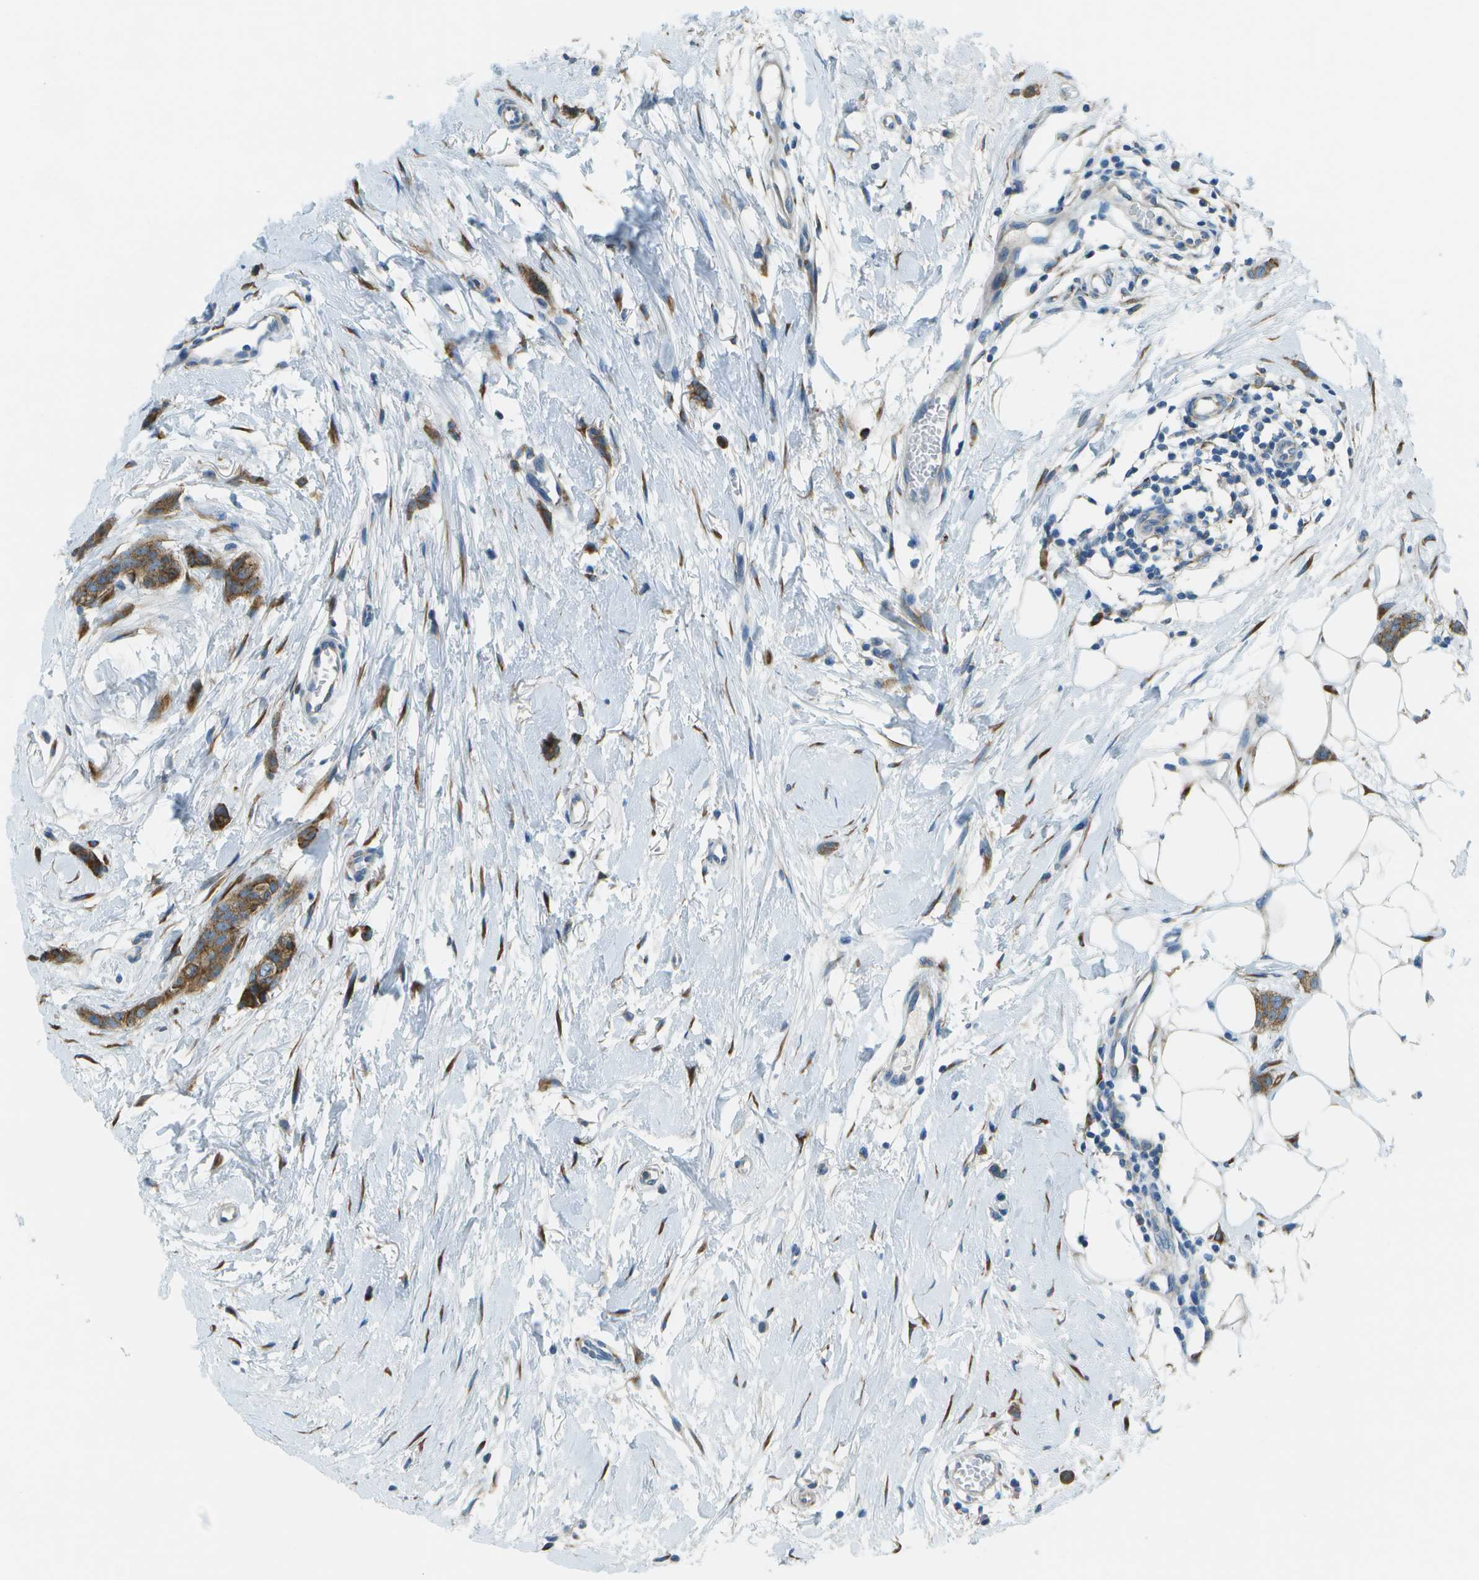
{"staining": {"intensity": "moderate", "quantity": ">75%", "location": "cytoplasmic/membranous"}, "tissue": "breast cancer", "cell_type": "Tumor cells", "image_type": "cancer", "snomed": [{"axis": "morphology", "description": "Lobular carcinoma"}, {"axis": "topography", "description": "Skin"}, {"axis": "topography", "description": "Breast"}], "caption": "Breast cancer (lobular carcinoma) was stained to show a protein in brown. There is medium levels of moderate cytoplasmic/membranous positivity in about >75% of tumor cells.", "gene": "KCTD3", "patient": {"sex": "female", "age": 46}}